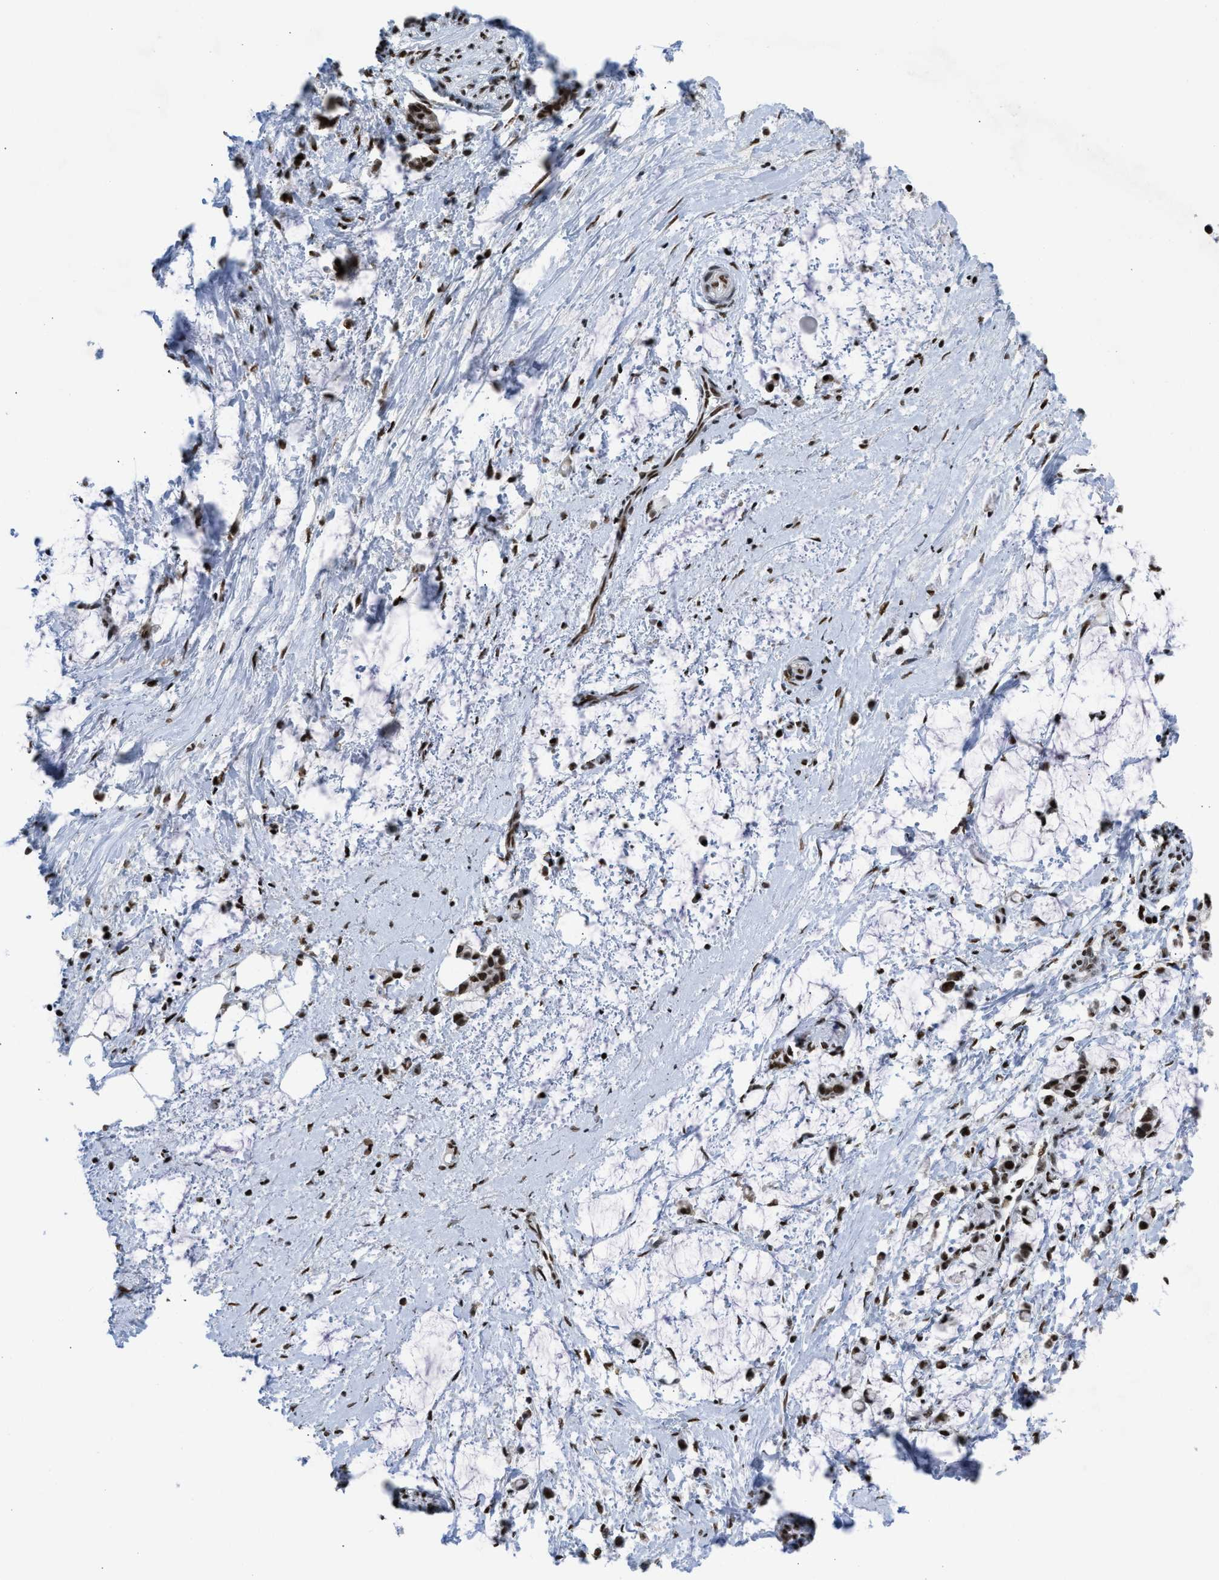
{"staining": {"intensity": "strong", "quantity": ">75%", "location": "nuclear"}, "tissue": "adipose tissue", "cell_type": "Adipocytes", "image_type": "normal", "snomed": [{"axis": "morphology", "description": "Normal tissue, NOS"}, {"axis": "morphology", "description": "Adenocarcinoma, NOS"}, {"axis": "topography", "description": "Colon"}, {"axis": "topography", "description": "Peripheral nerve tissue"}], "caption": "Protein staining of unremarkable adipose tissue demonstrates strong nuclear staining in about >75% of adipocytes. (IHC, brightfield microscopy, high magnification).", "gene": "SCAF4", "patient": {"sex": "male", "age": 14}}